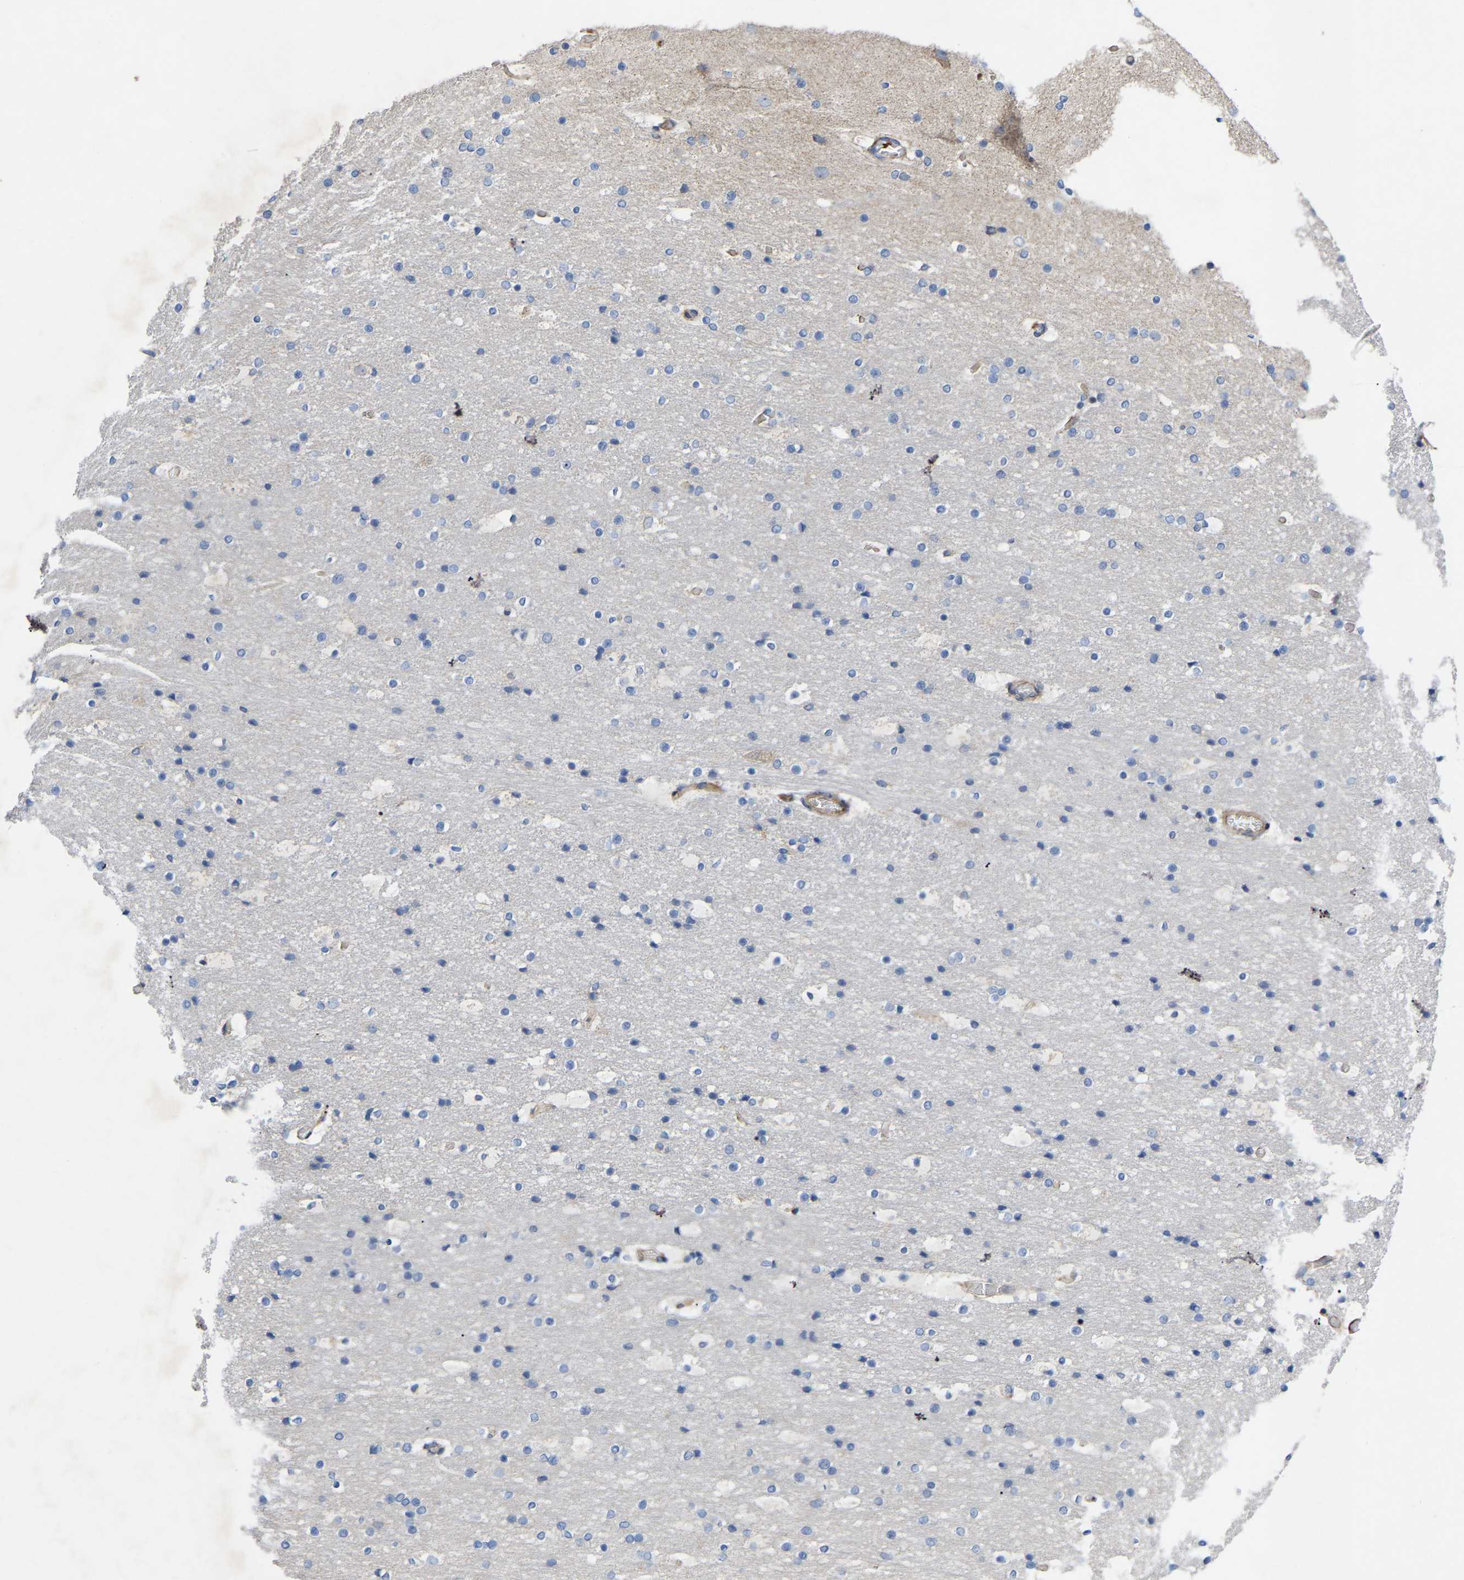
{"staining": {"intensity": "moderate", "quantity": "25%-75%", "location": "cytoplasmic/membranous"}, "tissue": "cerebral cortex", "cell_type": "Endothelial cells", "image_type": "normal", "snomed": [{"axis": "morphology", "description": "Normal tissue, NOS"}, {"axis": "topography", "description": "Cerebral cortex"}], "caption": "About 25%-75% of endothelial cells in unremarkable human cerebral cortex display moderate cytoplasmic/membranous protein expression as visualized by brown immunohistochemical staining.", "gene": "TOR1B", "patient": {"sex": "male", "age": 57}}